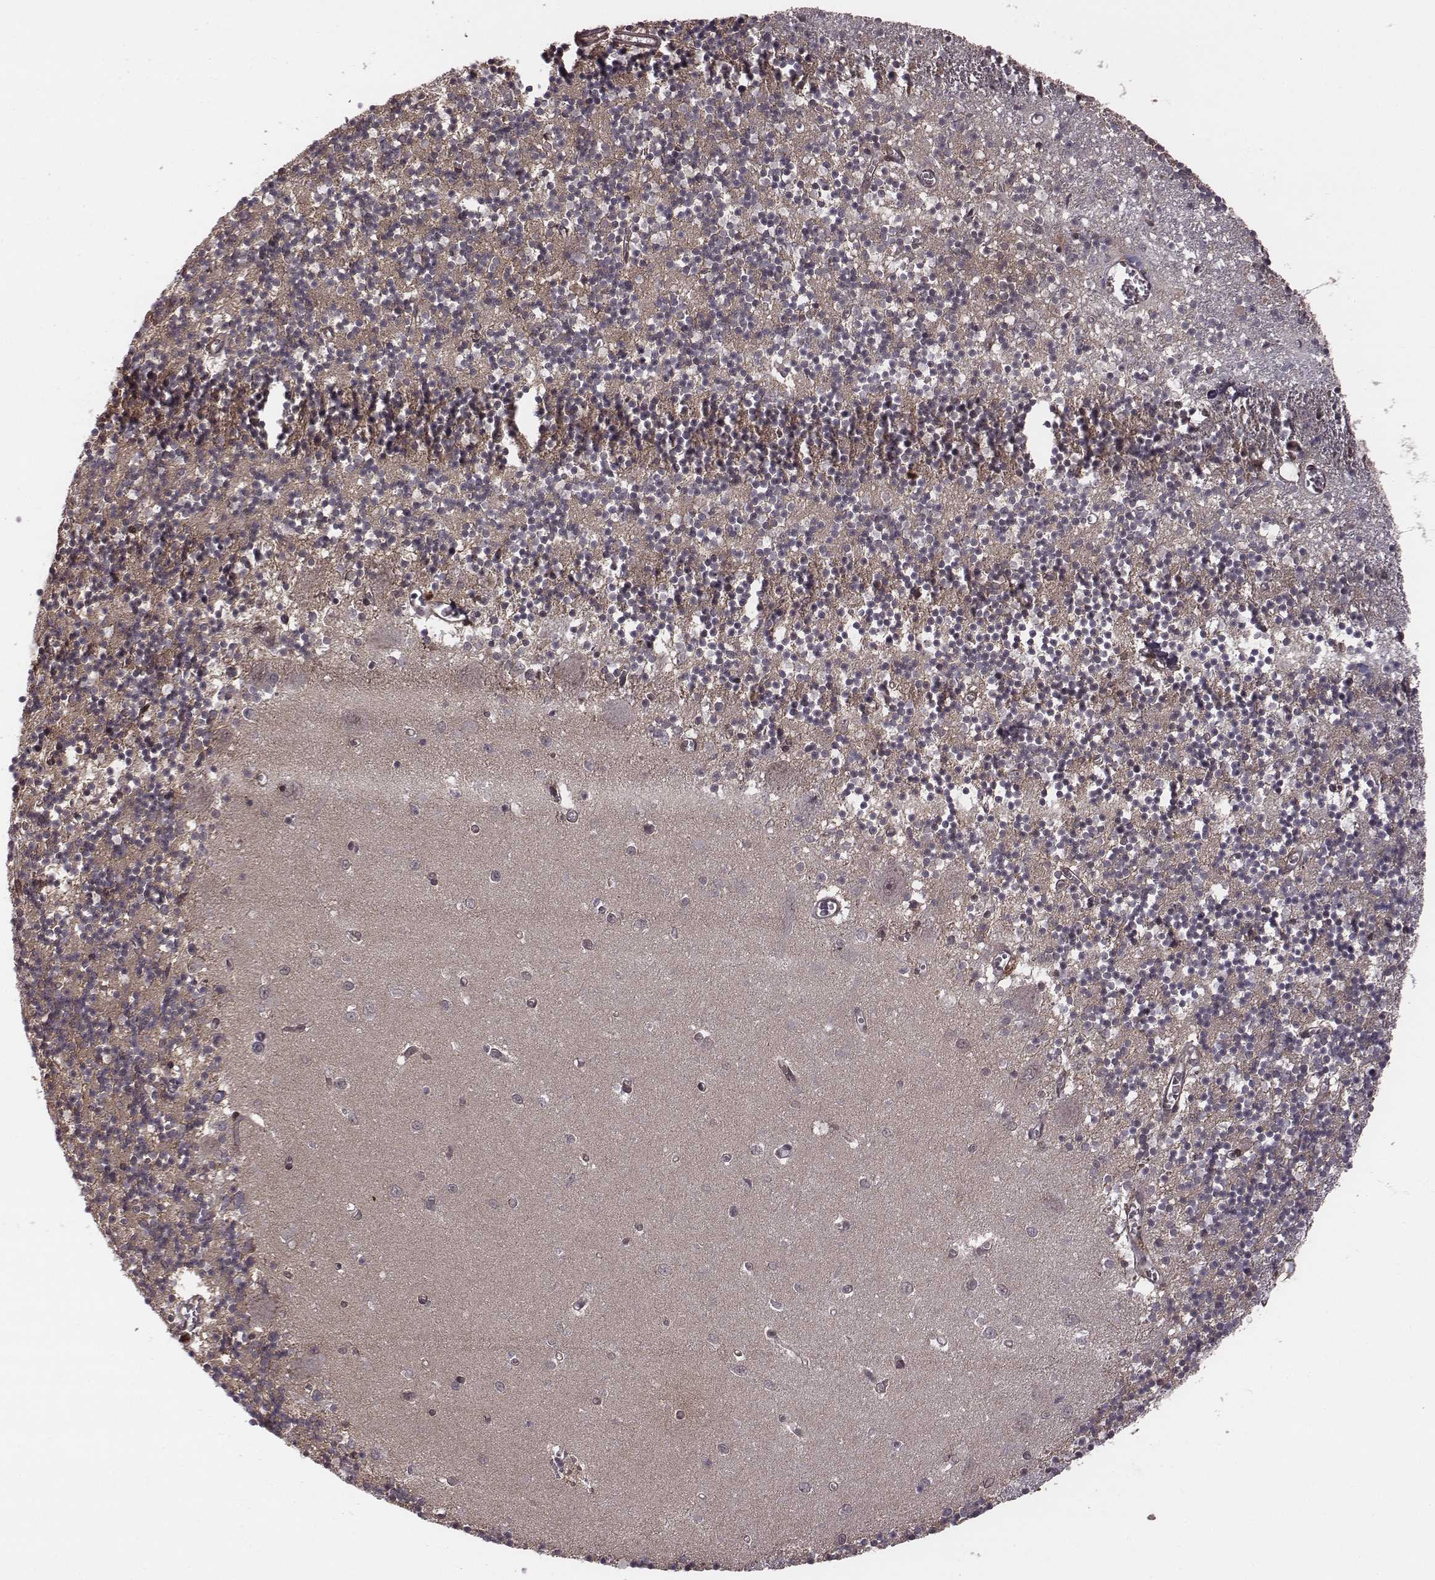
{"staining": {"intensity": "negative", "quantity": "none", "location": "none"}, "tissue": "cerebellum", "cell_type": "Cells in granular layer", "image_type": "normal", "snomed": [{"axis": "morphology", "description": "Normal tissue, NOS"}, {"axis": "topography", "description": "Cerebellum"}], "caption": "Cerebellum was stained to show a protein in brown. There is no significant expression in cells in granular layer. (Brightfield microscopy of DAB IHC at high magnification).", "gene": "RPL3", "patient": {"sex": "female", "age": 64}}